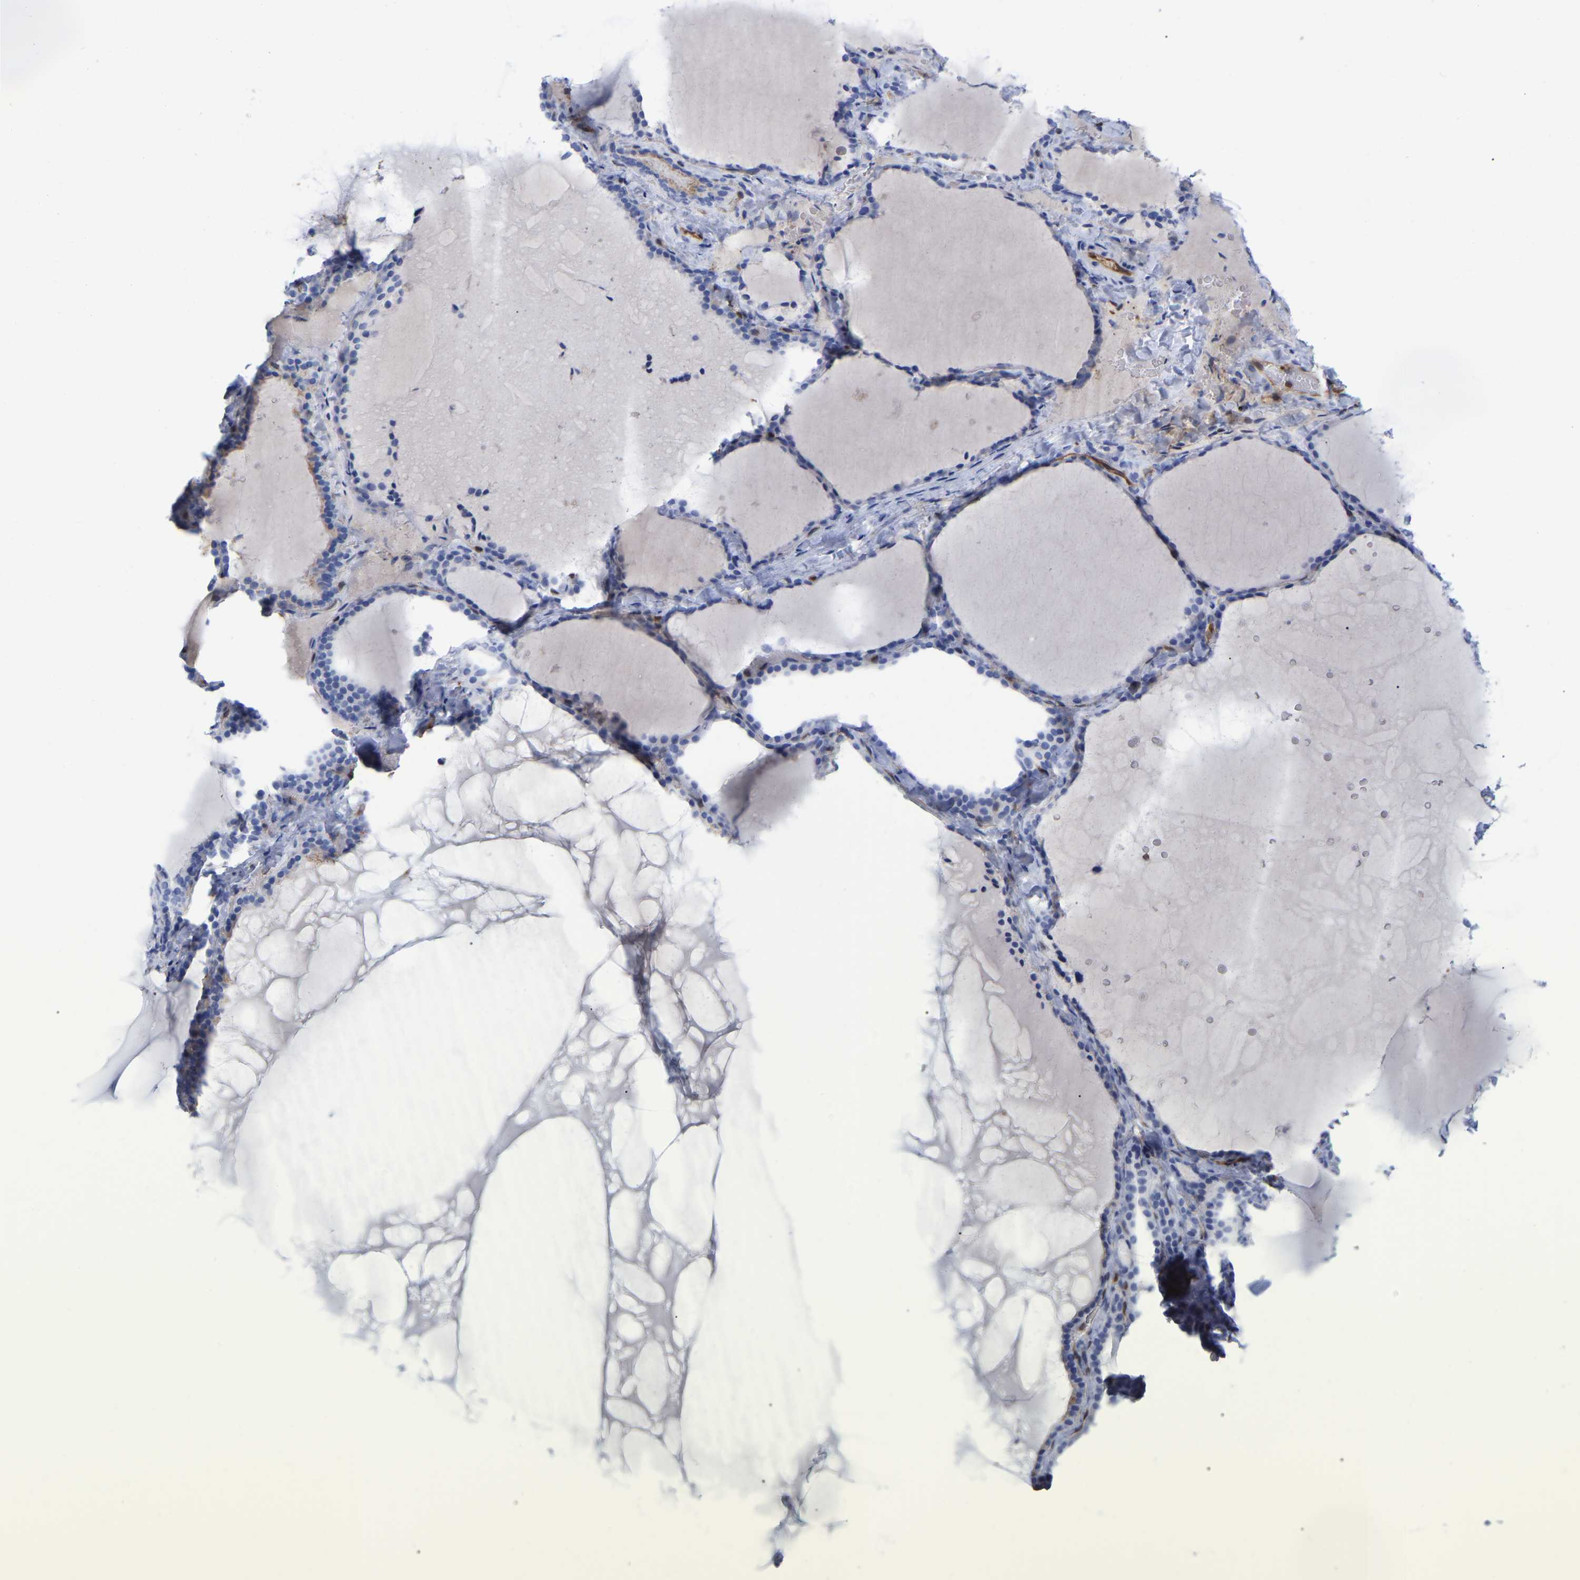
{"staining": {"intensity": "negative", "quantity": "none", "location": "none"}, "tissue": "thyroid gland", "cell_type": "Glandular cells", "image_type": "normal", "snomed": [{"axis": "morphology", "description": "Normal tissue, NOS"}, {"axis": "topography", "description": "Thyroid gland"}], "caption": "DAB immunohistochemical staining of unremarkable human thyroid gland shows no significant positivity in glandular cells. Brightfield microscopy of immunohistochemistry (IHC) stained with DAB (3,3'-diaminobenzidine) (brown) and hematoxylin (blue), captured at high magnification.", "gene": "GIMAP4", "patient": {"sex": "female", "age": 28}}